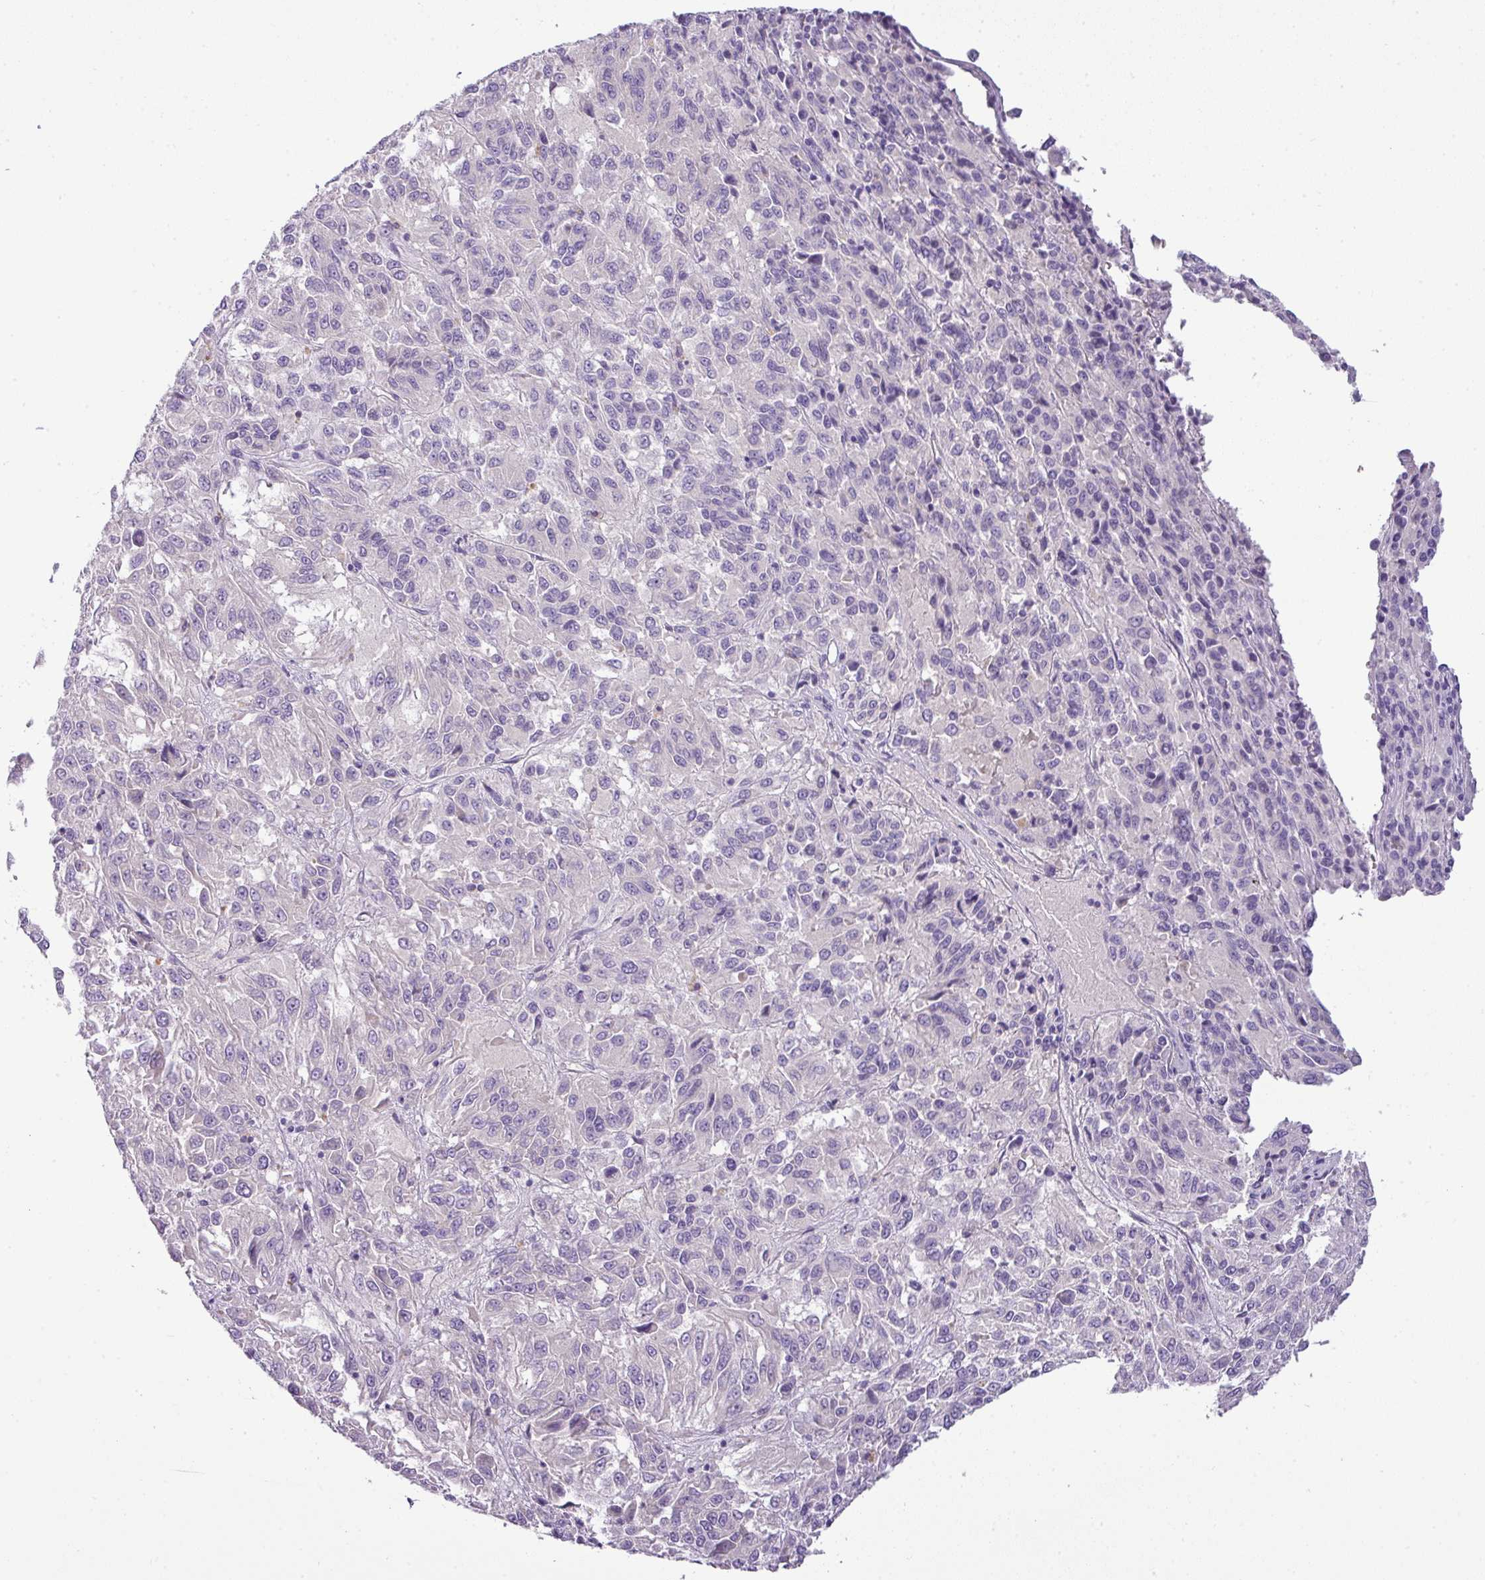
{"staining": {"intensity": "negative", "quantity": "none", "location": "none"}, "tissue": "melanoma", "cell_type": "Tumor cells", "image_type": "cancer", "snomed": [{"axis": "morphology", "description": "Malignant melanoma, Metastatic site"}, {"axis": "topography", "description": "Lung"}], "caption": "IHC of melanoma exhibits no positivity in tumor cells.", "gene": "ENSG00000273748", "patient": {"sex": "male", "age": 64}}